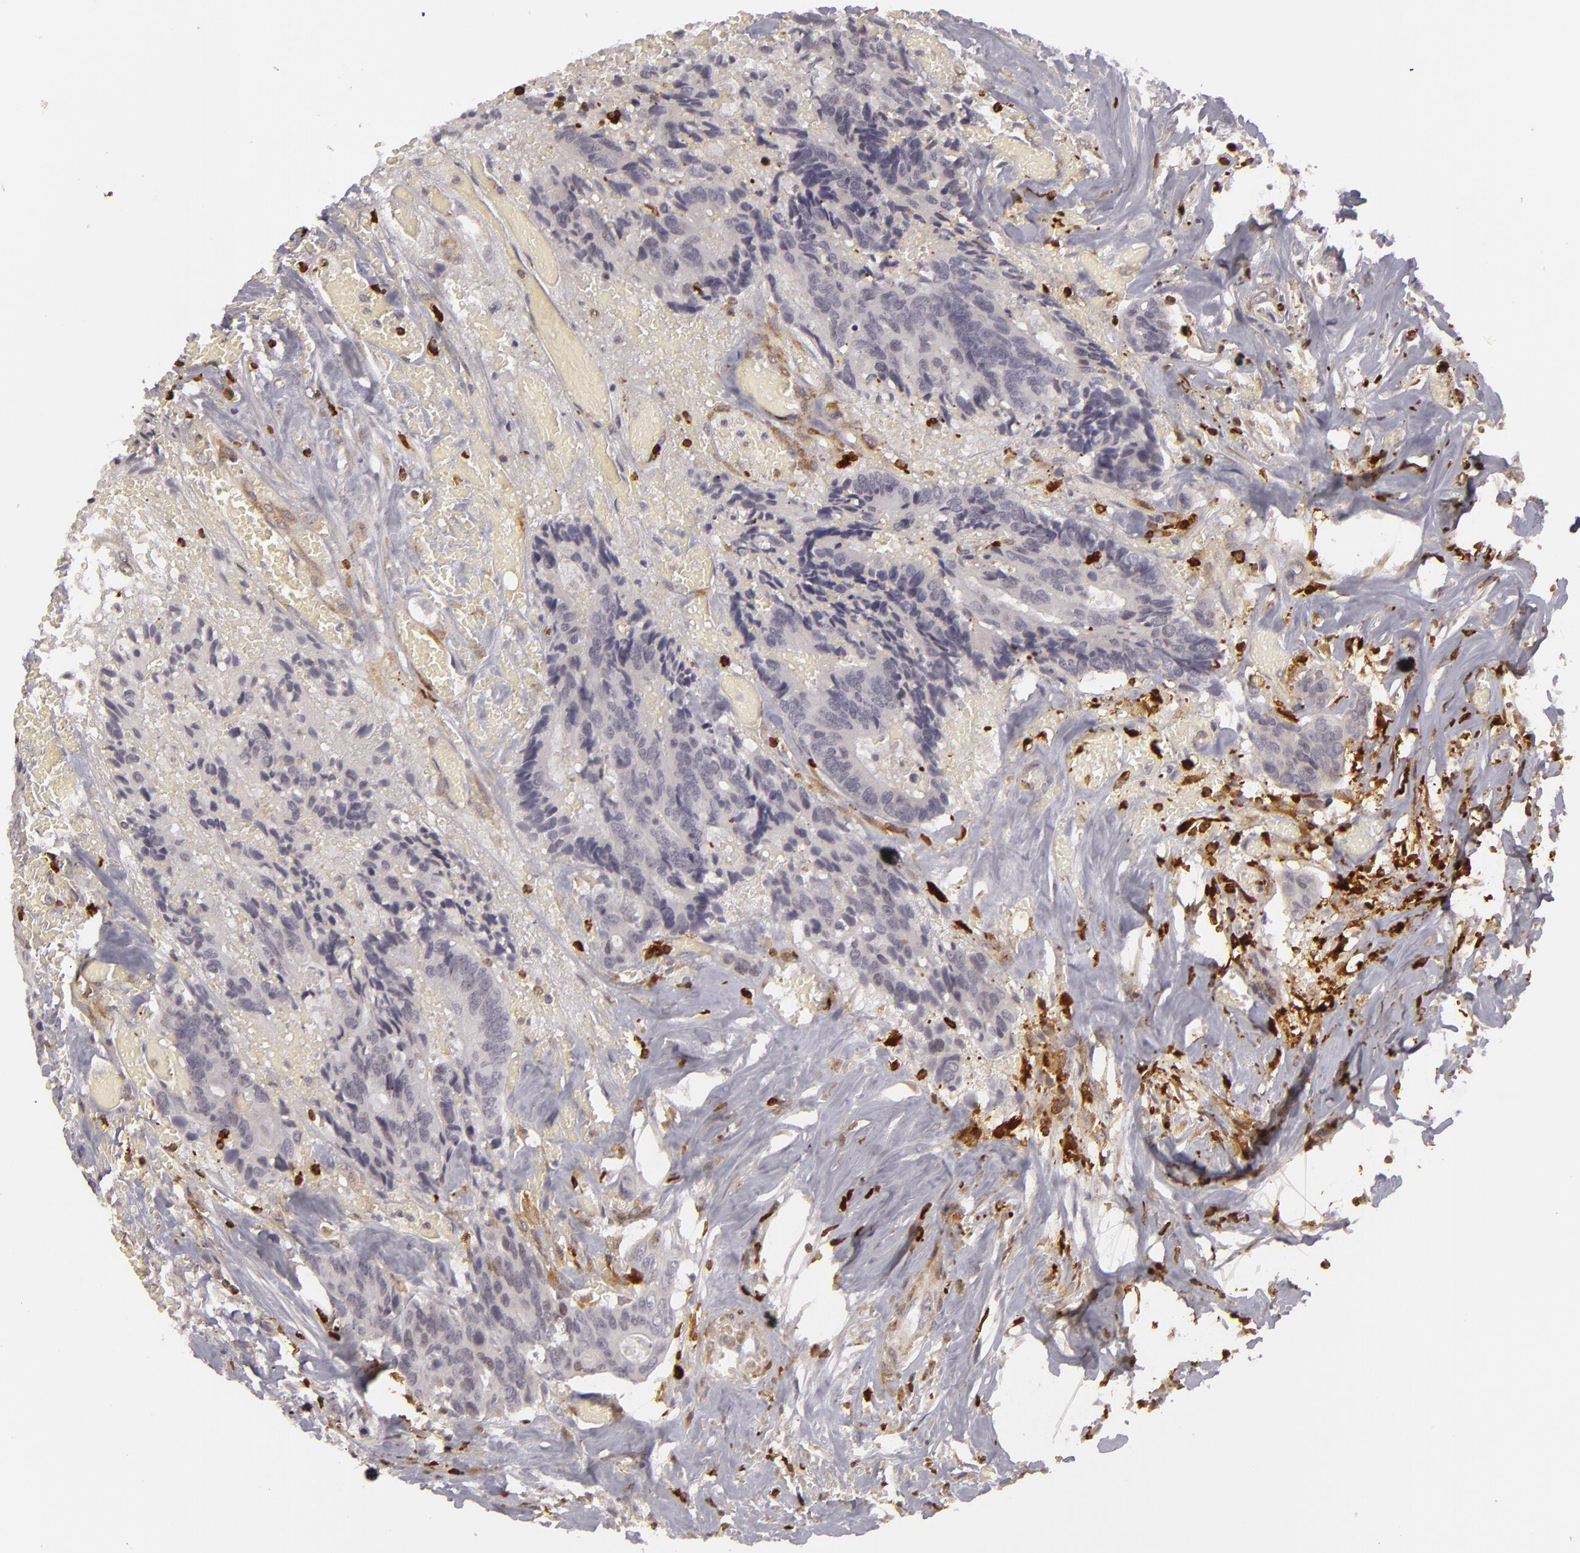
{"staining": {"intensity": "negative", "quantity": "none", "location": "none"}, "tissue": "colorectal cancer", "cell_type": "Tumor cells", "image_type": "cancer", "snomed": [{"axis": "morphology", "description": "Adenocarcinoma, NOS"}, {"axis": "topography", "description": "Rectum"}], "caption": "Tumor cells show no significant protein positivity in colorectal adenocarcinoma.", "gene": "APOBEC3G", "patient": {"sex": "male", "age": 55}}